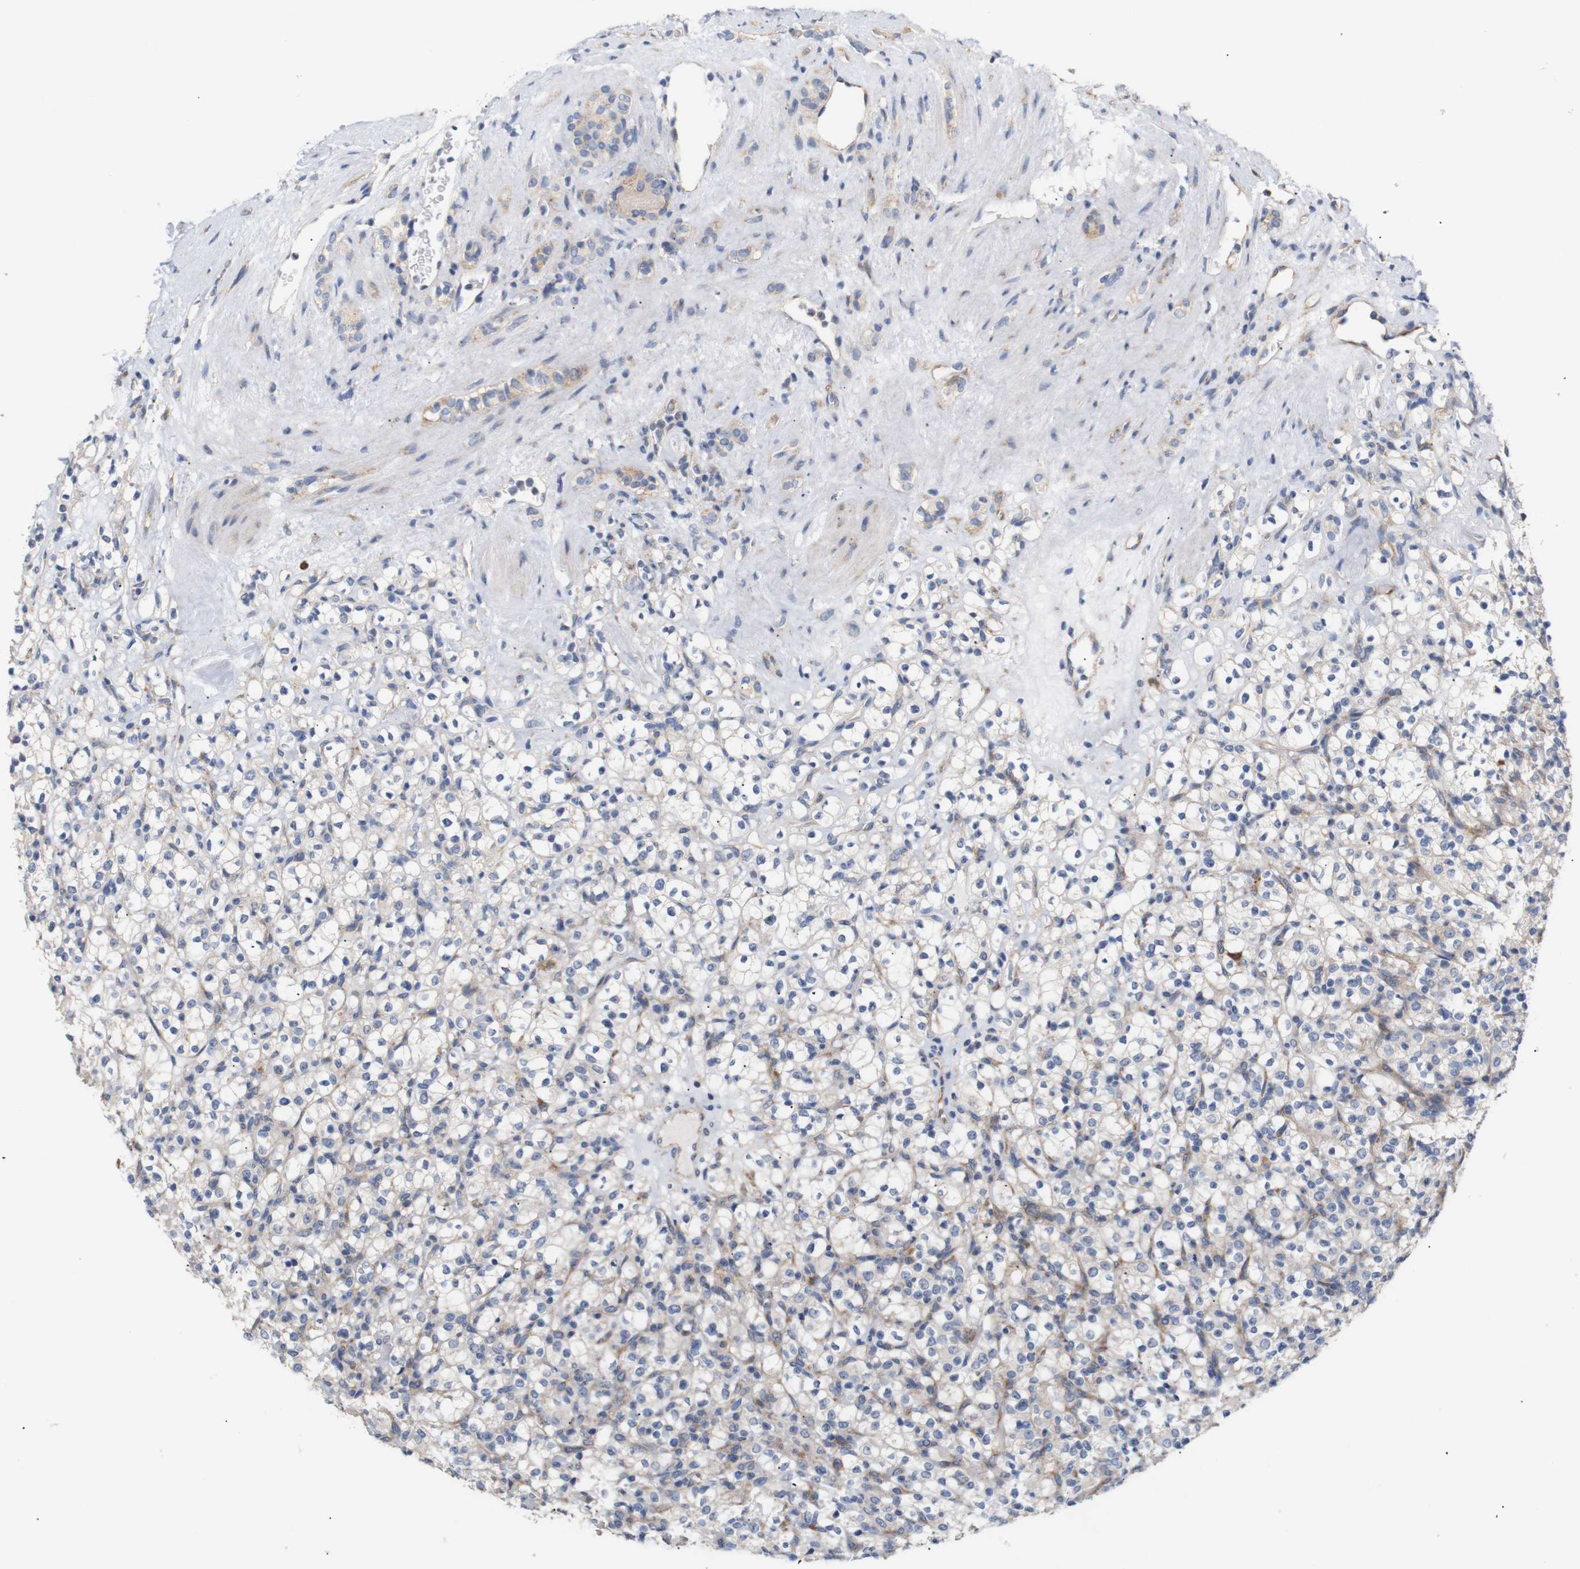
{"staining": {"intensity": "moderate", "quantity": "<25%", "location": "cytoplasmic/membranous"}, "tissue": "renal cancer", "cell_type": "Tumor cells", "image_type": "cancer", "snomed": [{"axis": "morphology", "description": "Normal tissue, NOS"}, {"axis": "morphology", "description": "Adenocarcinoma, NOS"}, {"axis": "topography", "description": "Kidney"}], "caption": "High-power microscopy captured an immunohistochemistry micrograph of renal cancer, revealing moderate cytoplasmic/membranous expression in about <25% of tumor cells. (Brightfield microscopy of DAB IHC at high magnification).", "gene": "TRIM5", "patient": {"sex": "female", "age": 72}}